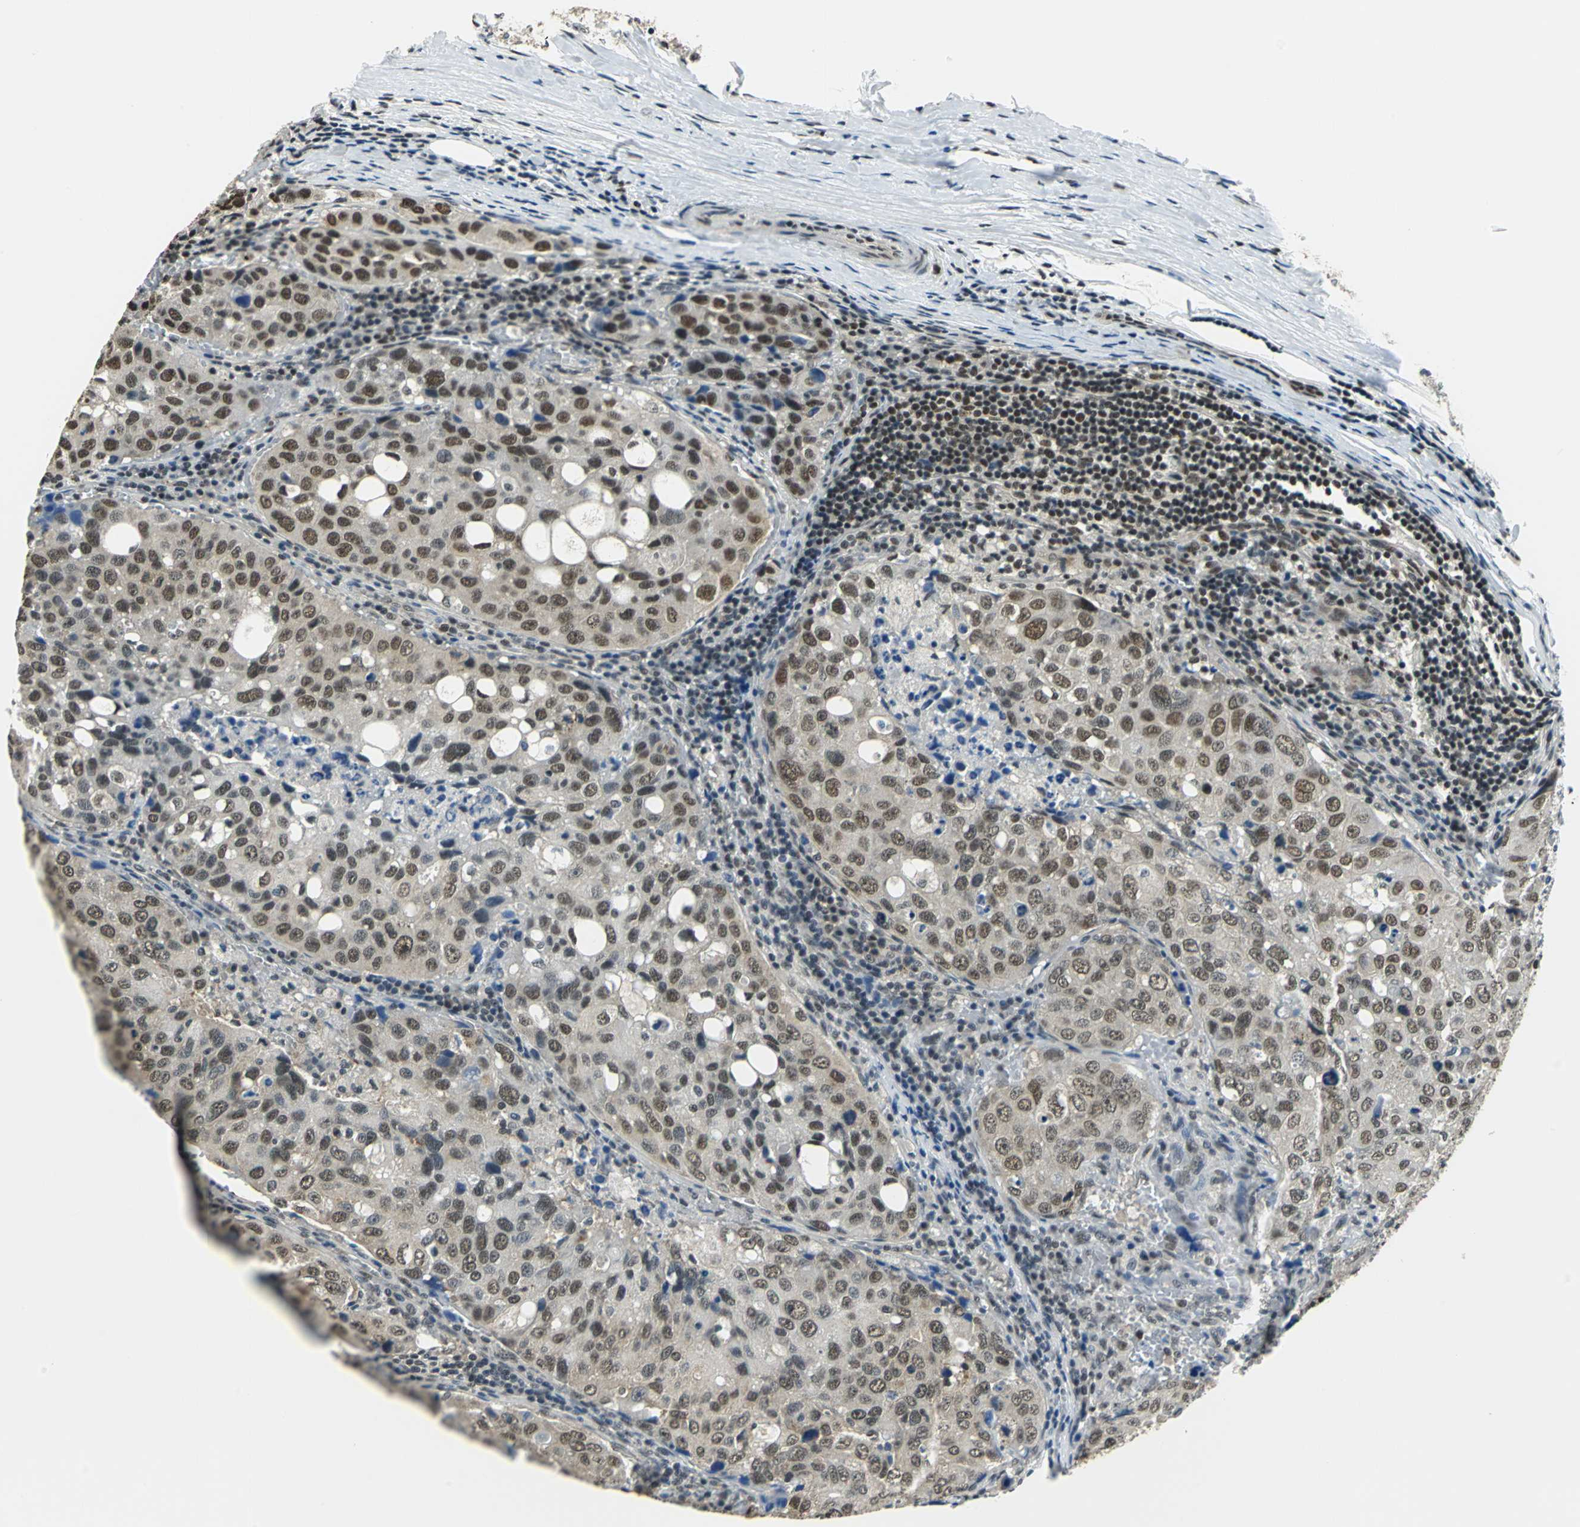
{"staining": {"intensity": "moderate", "quantity": ">75%", "location": "cytoplasmic/membranous,nuclear"}, "tissue": "urothelial cancer", "cell_type": "Tumor cells", "image_type": "cancer", "snomed": [{"axis": "morphology", "description": "Urothelial carcinoma, High grade"}, {"axis": "topography", "description": "Lymph node"}, {"axis": "topography", "description": "Urinary bladder"}], "caption": "This is an image of immunohistochemistry staining of urothelial carcinoma (high-grade), which shows moderate staining in the cytoplasmic/membranous and nuclear of tumor cells.", "gene": "RBM14", "patient": {"sex": "male", "age": 51}}